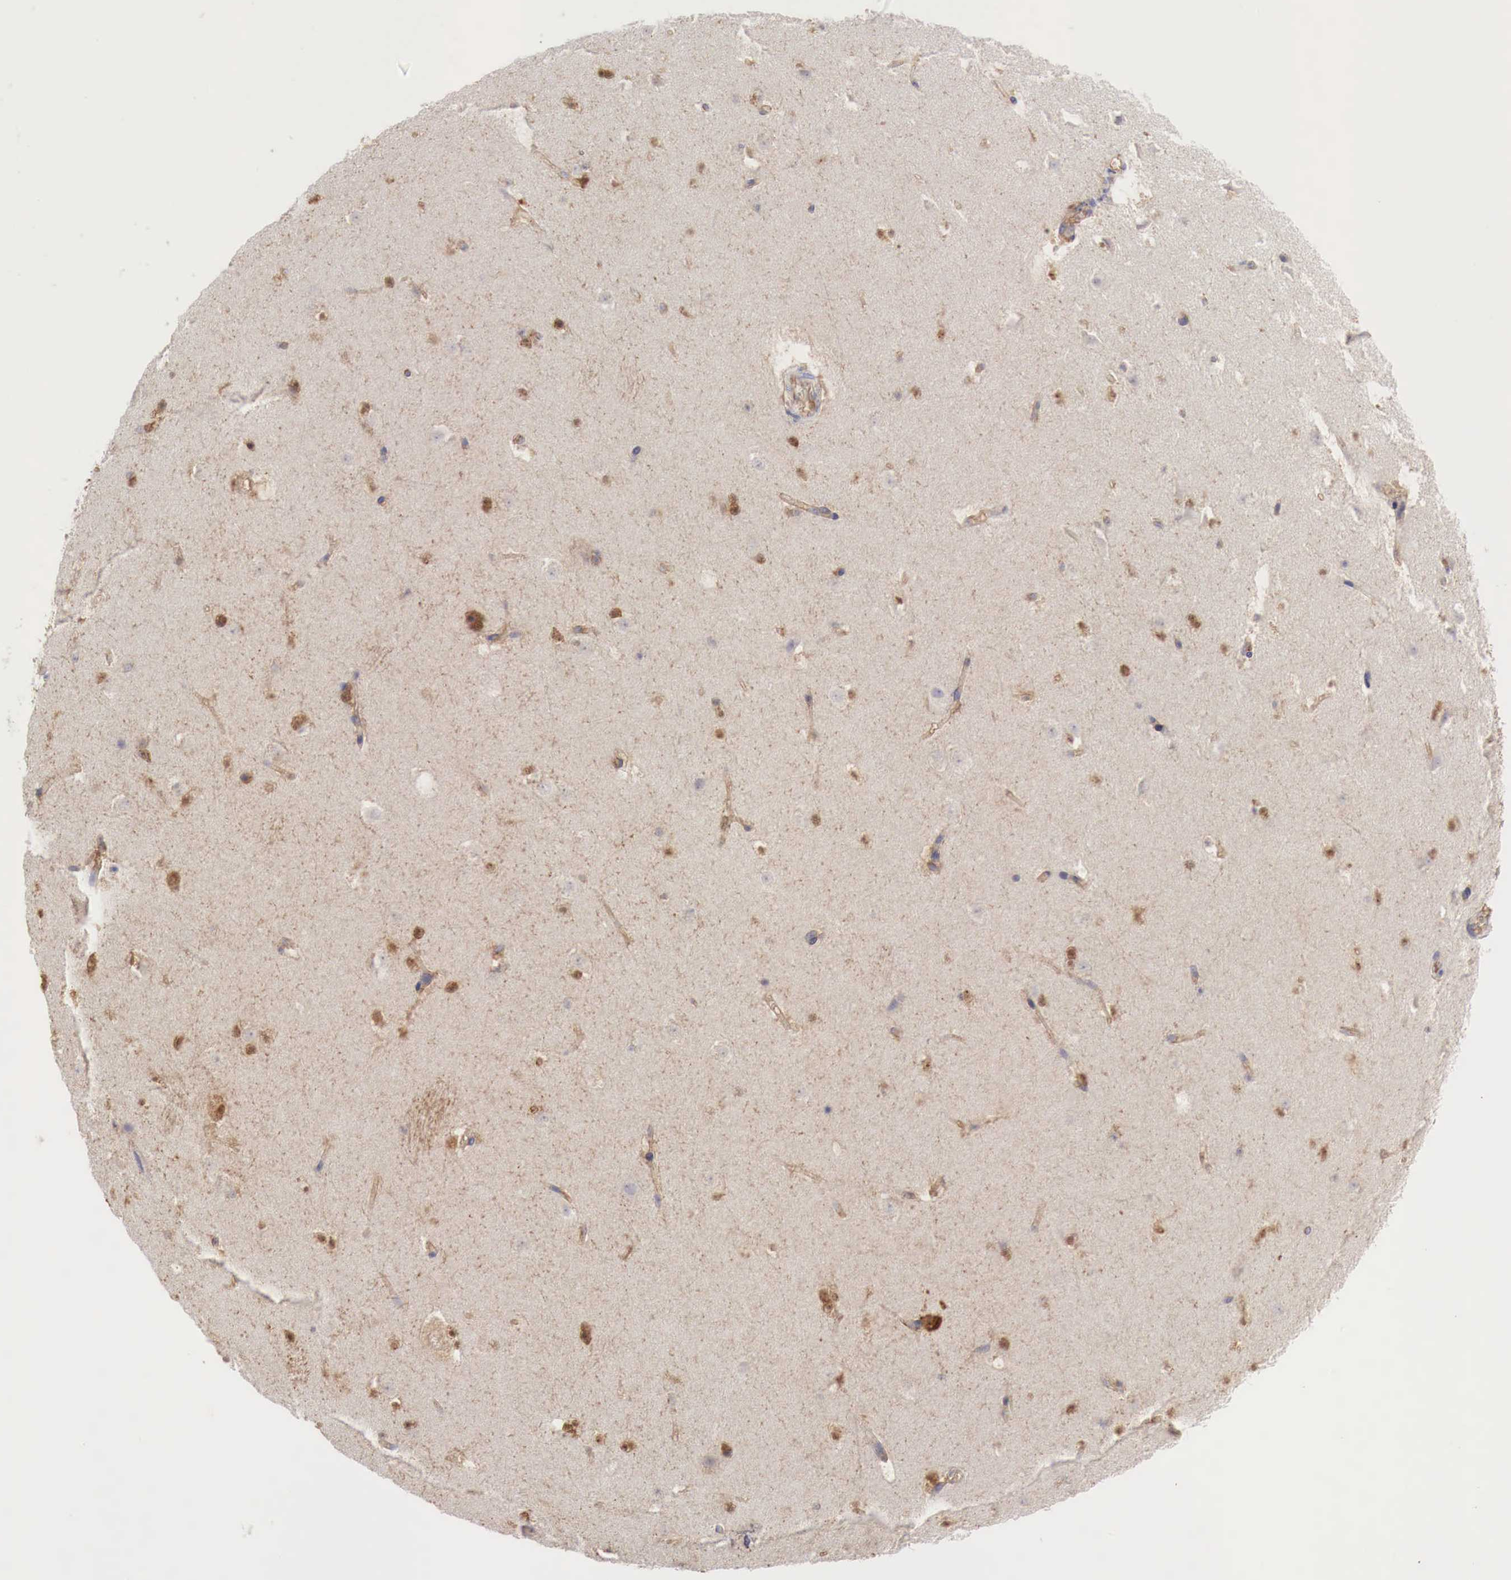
{"staining": {"intensity": "moderate", "quantity": "25%-75%", "location": "cytoplasmic/membranous,nuclear"}, "tissue": "caudate", "cell_type": "Glial cells", "image_type": "normal", "snomed": [{"axis": "morphology", "description": "Normal tissue, NOS"}, {"axis": "topography", "description": "Lateral ventricle wall"}], "caption": "Immunohistochemistry (IHC) micrograph of unremarkable caudate: caudate stained using IHC displays medium levels of moderate protein expression localized specifically in the cytoplasmic/membranous,nuclear of glial cells, appearing as a cytoplasmic/membranous,nuclear brown color.", "gene": "MSN", "patient": {"sex": "male", "age": 45}}